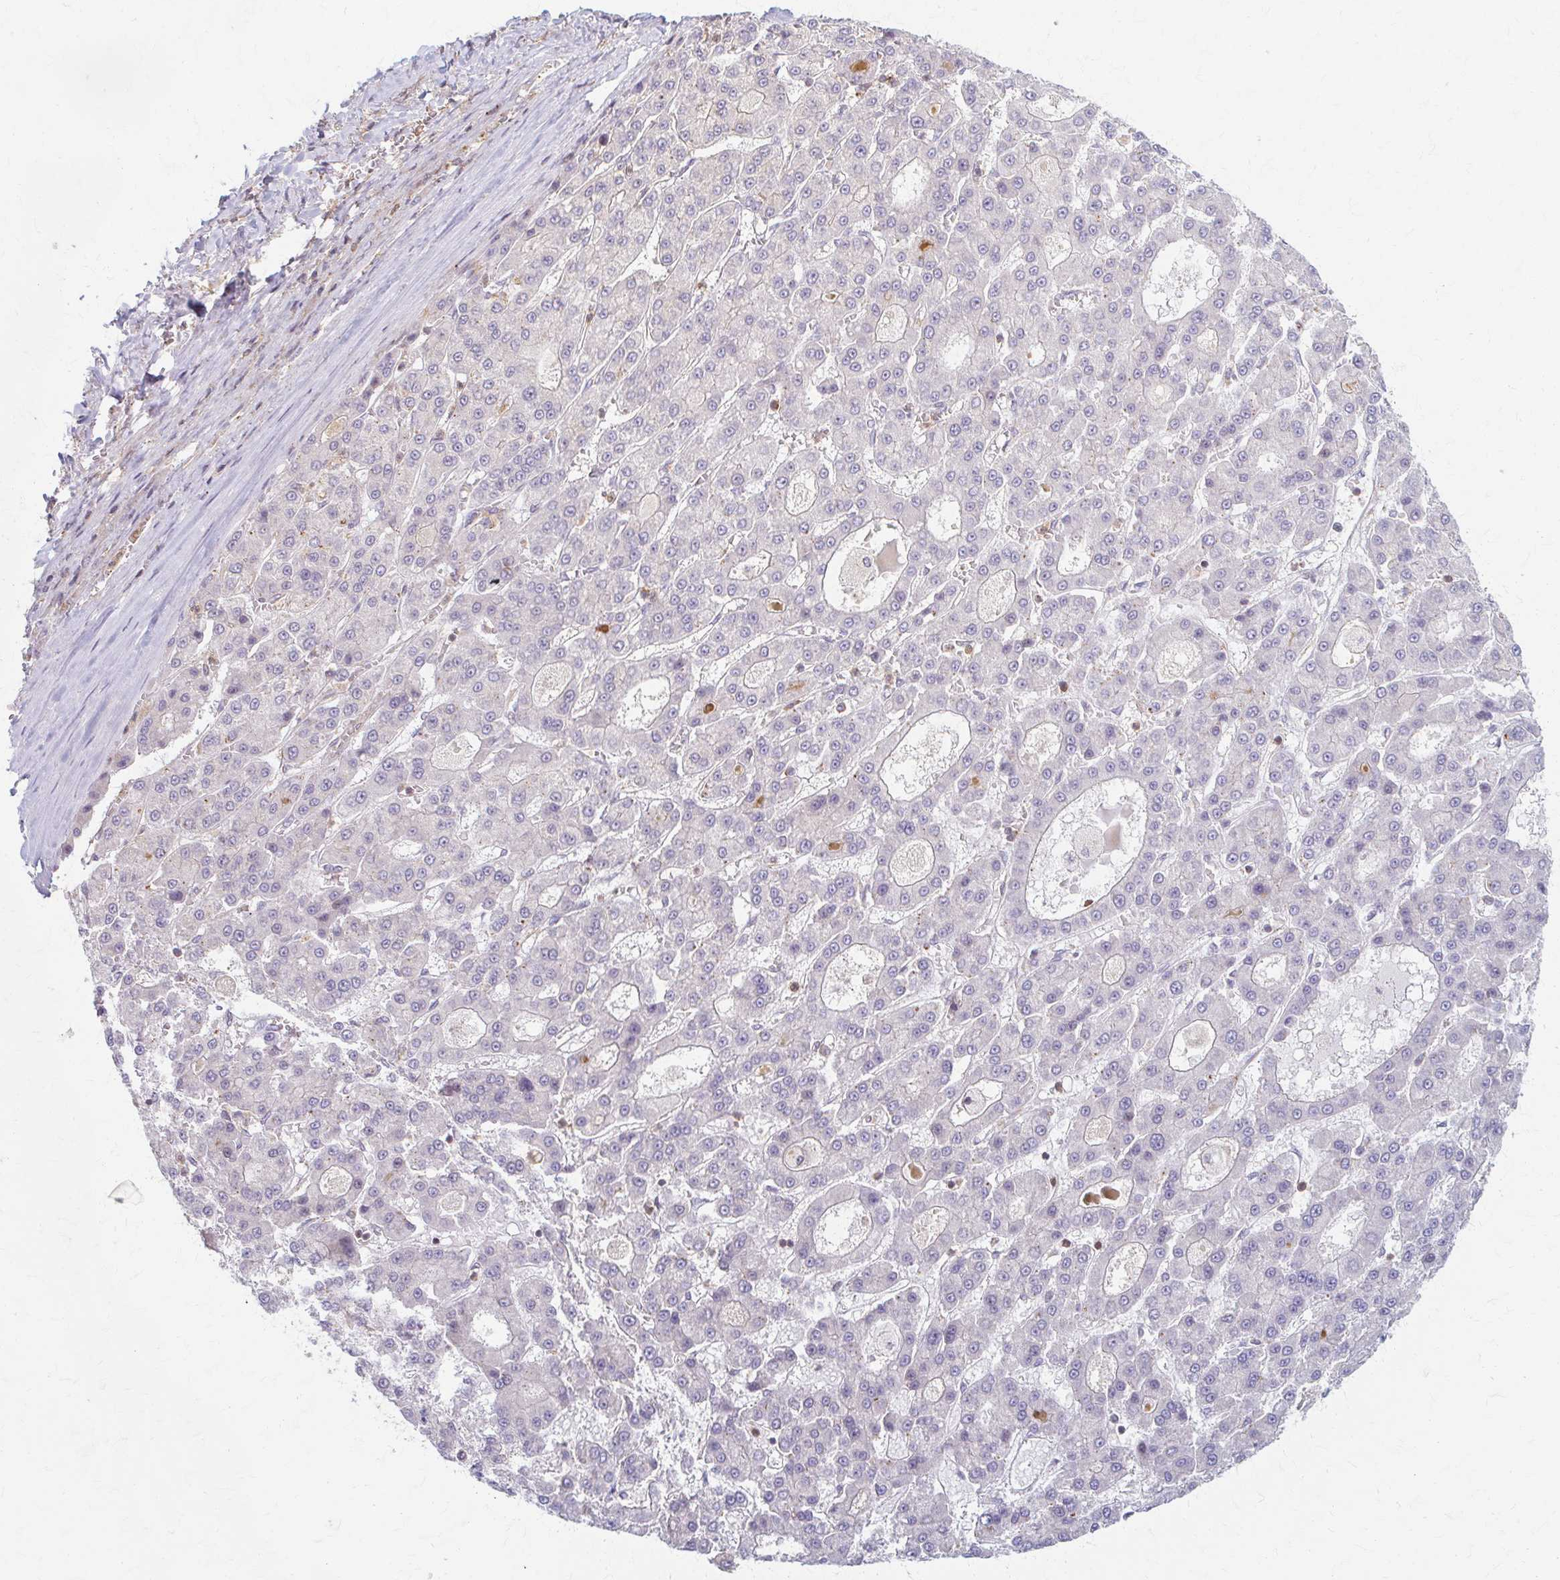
{"staining": {"intensity": "negative", "quantity": "none", "location": "none"}, "tissue": "liver cancer", "cell_type": "Tumor cells", "image_type": "cancer", "snomed": [{"axis": "morphology", "description": "Carcinoma, Hepatocellular, NOS"}, {"axis": "topography", "description": "Liver"}], "caption": "The histopathology image exhibits no significant expression in tumor cells of liver cancer. The staining was performed using DAB to visualize the protein expression in brown, while the nuclei were stained in blue with hematoxylin (Magnification: 20x).", "gene": "ARHGAP35", "patient": {"sex": "male", "age": 70}}